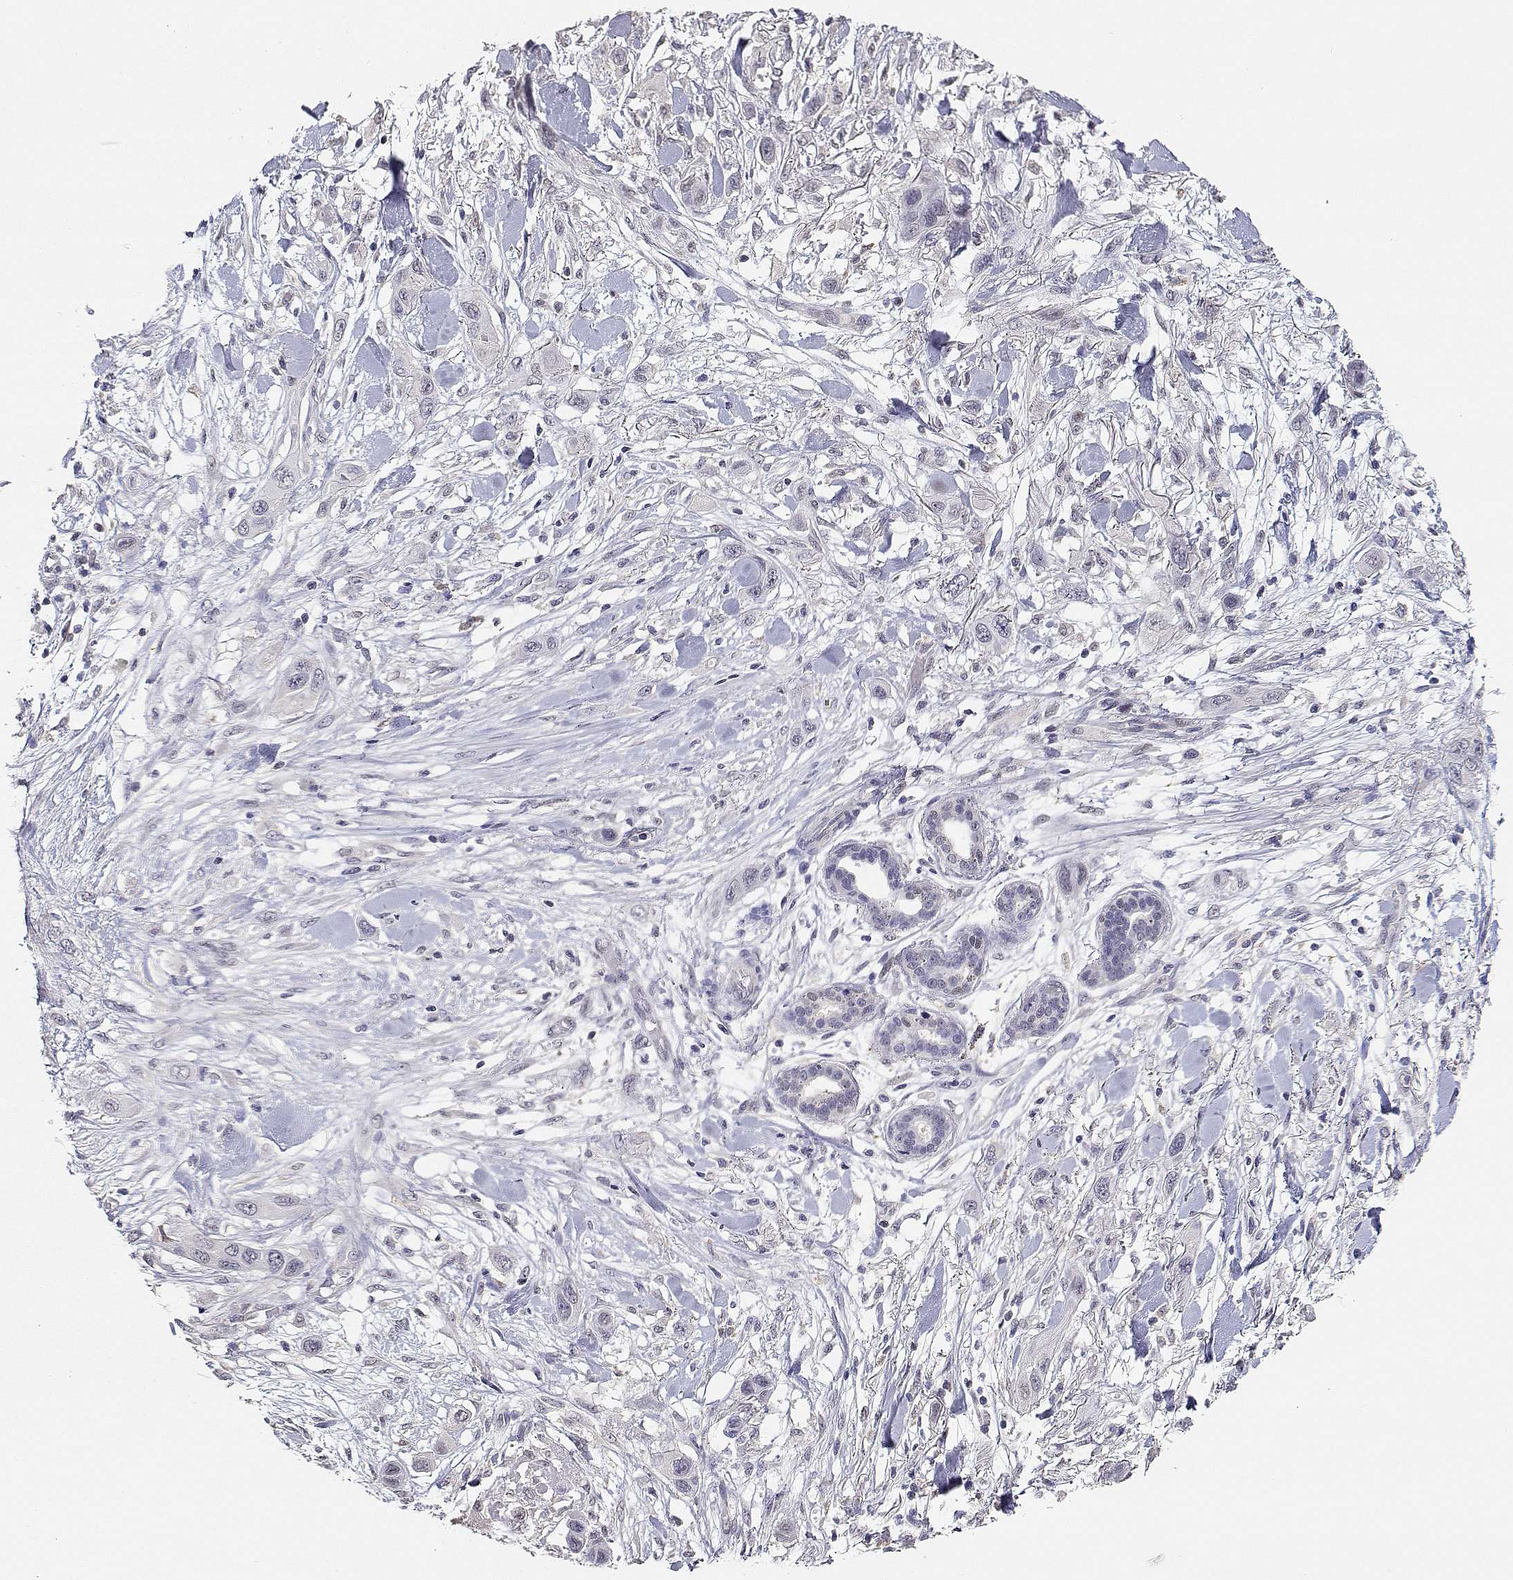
{"staining": {"intensity": "negative", "quantity": "none", "location": "none"}, "tissue": "skin cancer", "cell_type": "Tumor cells", "image_type": "cancer", "snomed": [{"axis": "morphology", "description": "Squamous cell carcinoma, NOS"}, {"axis": "topography", "description": "Skin"}], "caption": "Human skin squamous cell carcinoma stained for a protein using immunohistochemistry (IHC) reveals no expression in tumor cells.", "gene": "ADA", "patient": {"sex": "male", "age": 79}}